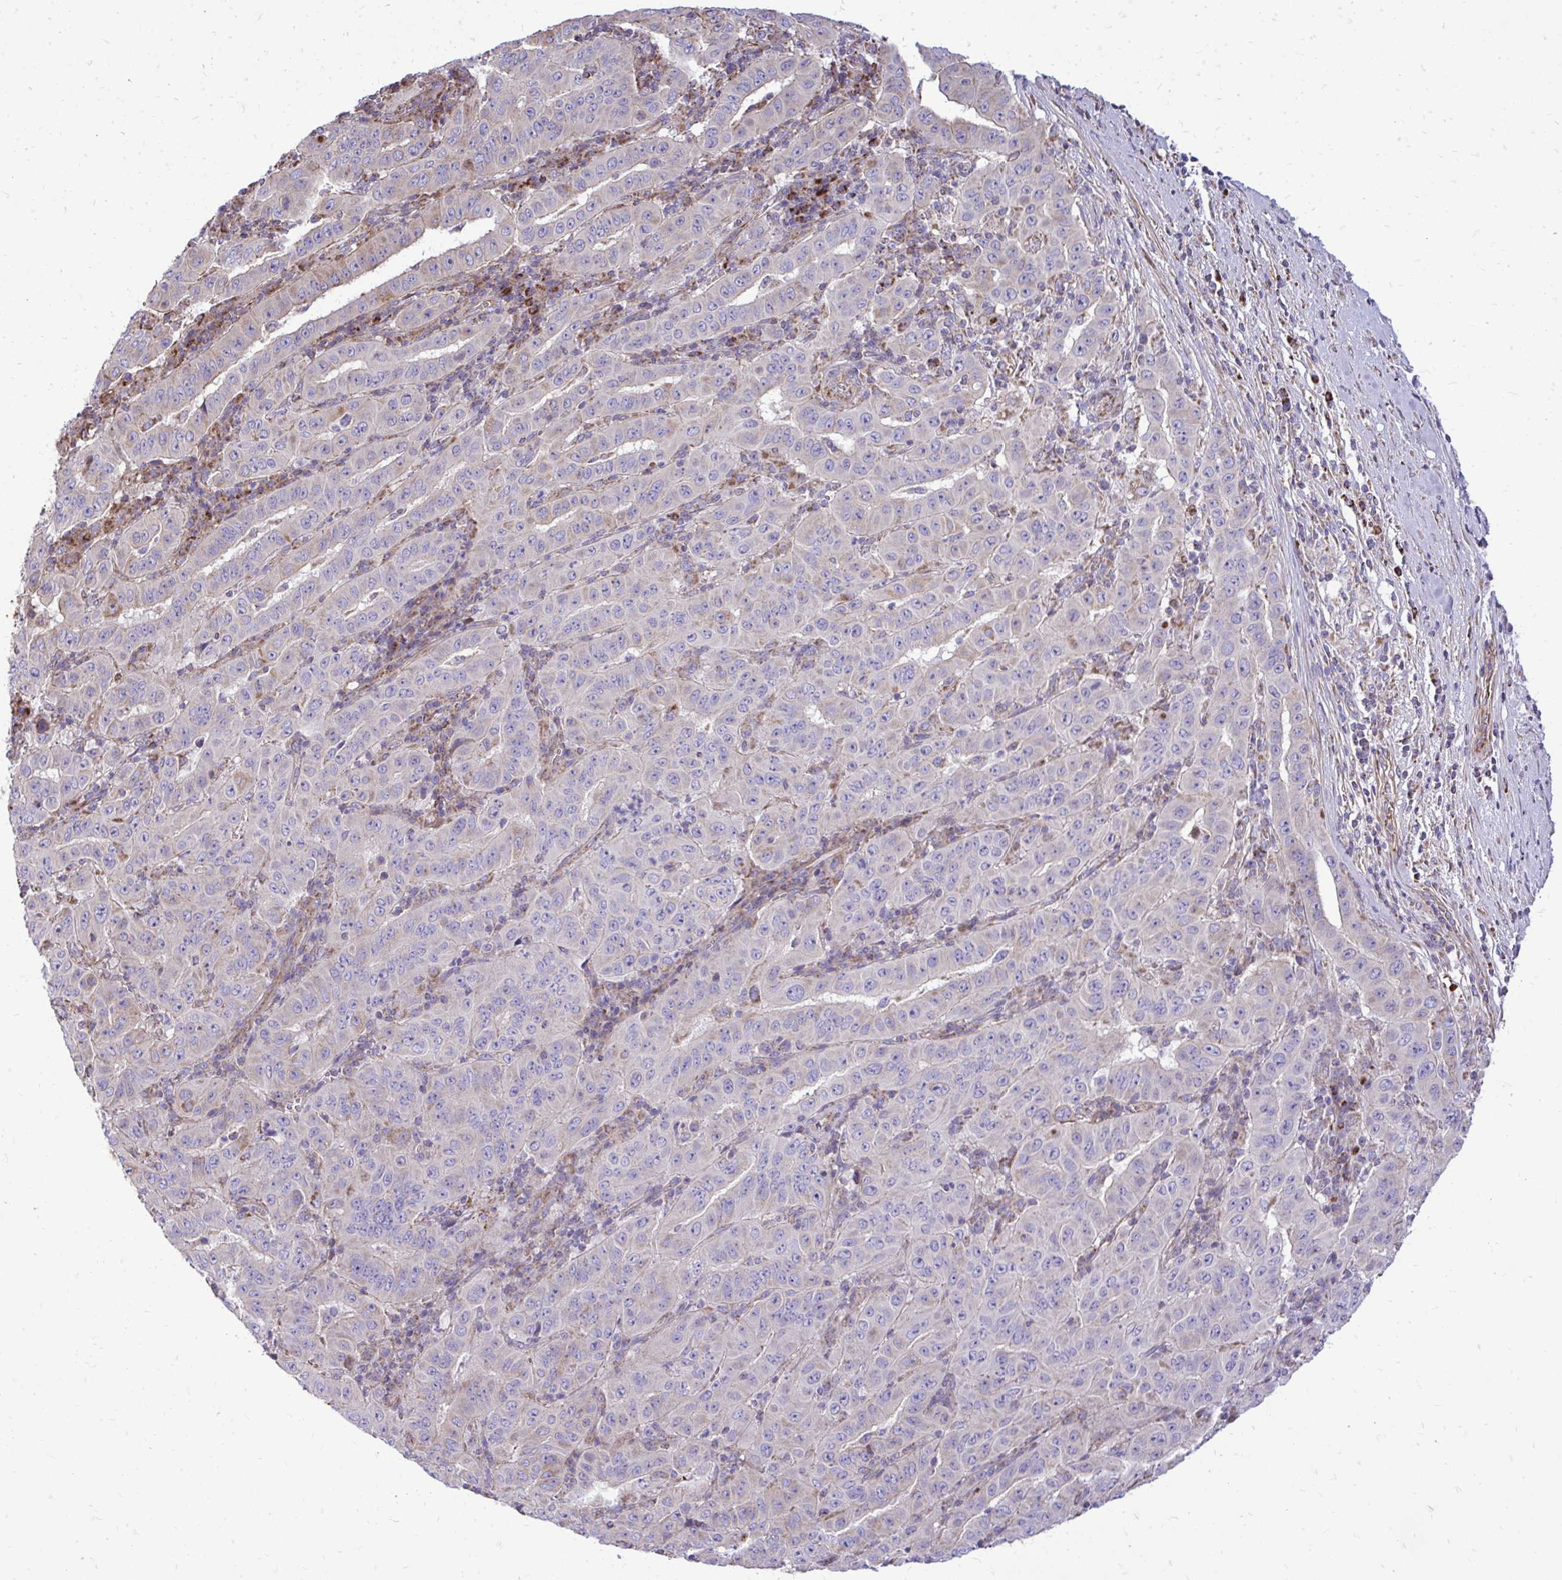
{"staining": {"intensity": "negative", "quantity": "none", "location": "none"}, "tissue": "pancreatic cancer", "cell_type": "Tumor cells", "image_type": "cancer", "snomed": [{"axis": "morphology", "description": "Adenocarcinoma, NOS"}, {"axis": "topography", "description": "Pancreas"}], "caption": "Tumor cells are negative for brown protein staining in adenocarcinoma (pancreatic). (Immunohistochemistry (ihc), brightfield microscopy, high magnification).", "gene": "ATP13A2", "patient": {"sex": "male", "age": 63}}